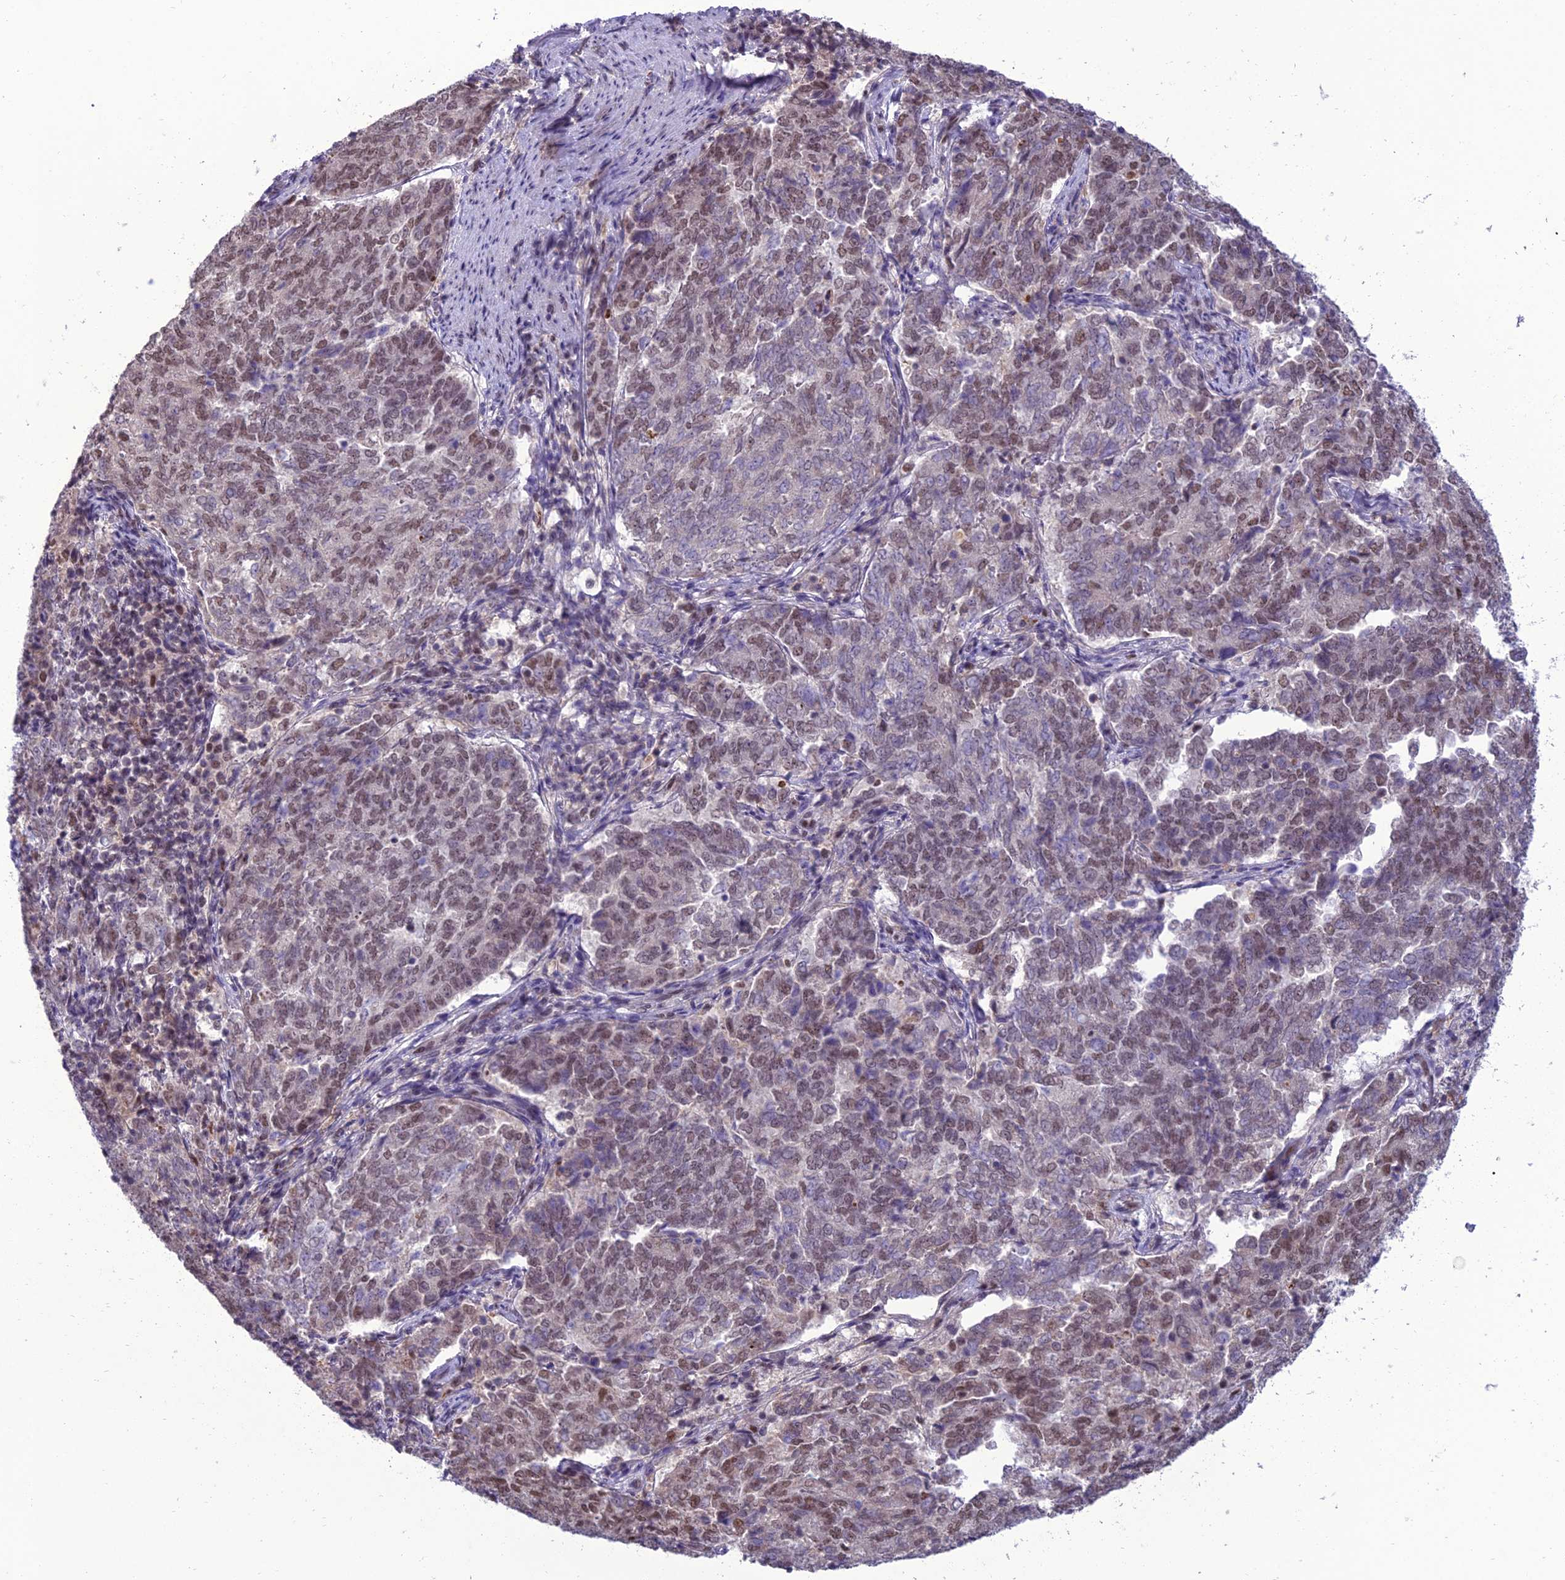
{"staining": {"intensity": "weak", "quantity": "25%-75%", "location": "nuclear"}, "tissue": "endometrial cancer", "cell_type": "Tumor cells", "image_type": "cancer", "snomed": [{"axis": "morphology", "description": "Adenocarcinoma, NOS"}, {"axis": "topography", "description": "Endometrium"}], "caption": "A photomicrograph of human endometrial cancer (adenocarcinoma) stained for a protein displays weak nuclear brown staining in tumor cells.", "gene": "RANBP3", "patient": {"sex": "female", "age": 80}}